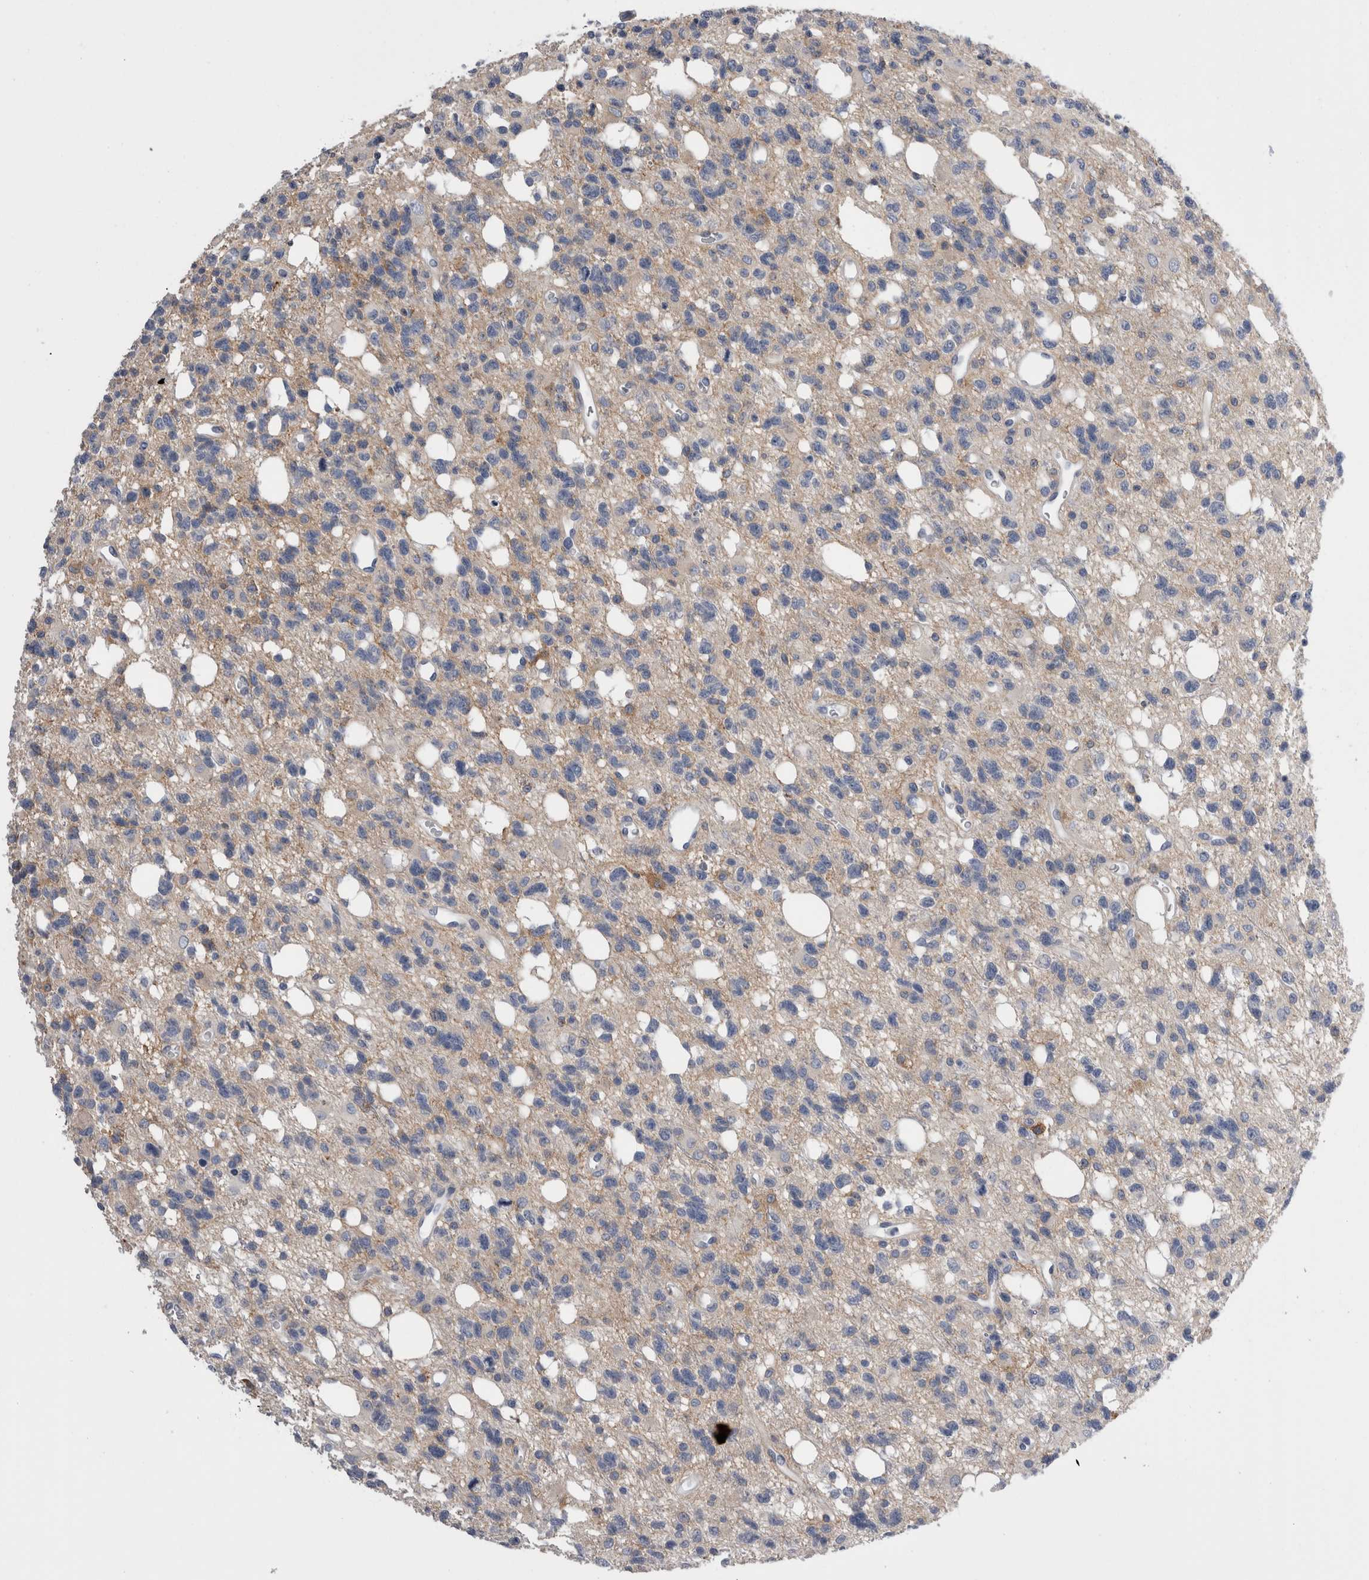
{"staining": {"intensity": "weak", "quantity": "<25%", "location": "cytoplasmic/membranous"}, "tissue": "glioma", "cell_type": "Tumor cells", "image_type": "cancer", "snomed": [{"axis": "morphology", "description": "Glioma, malignant, High grade"}, {"axis": "topography", "description": "Brain"}], "caption": "Immunohistochemistry micrograph of human glioma stained for a protein (brown), which exhibits no staining in tumor cells.", "gene": "DCTN6", "patient": {"sex": "female", "age": 62}}